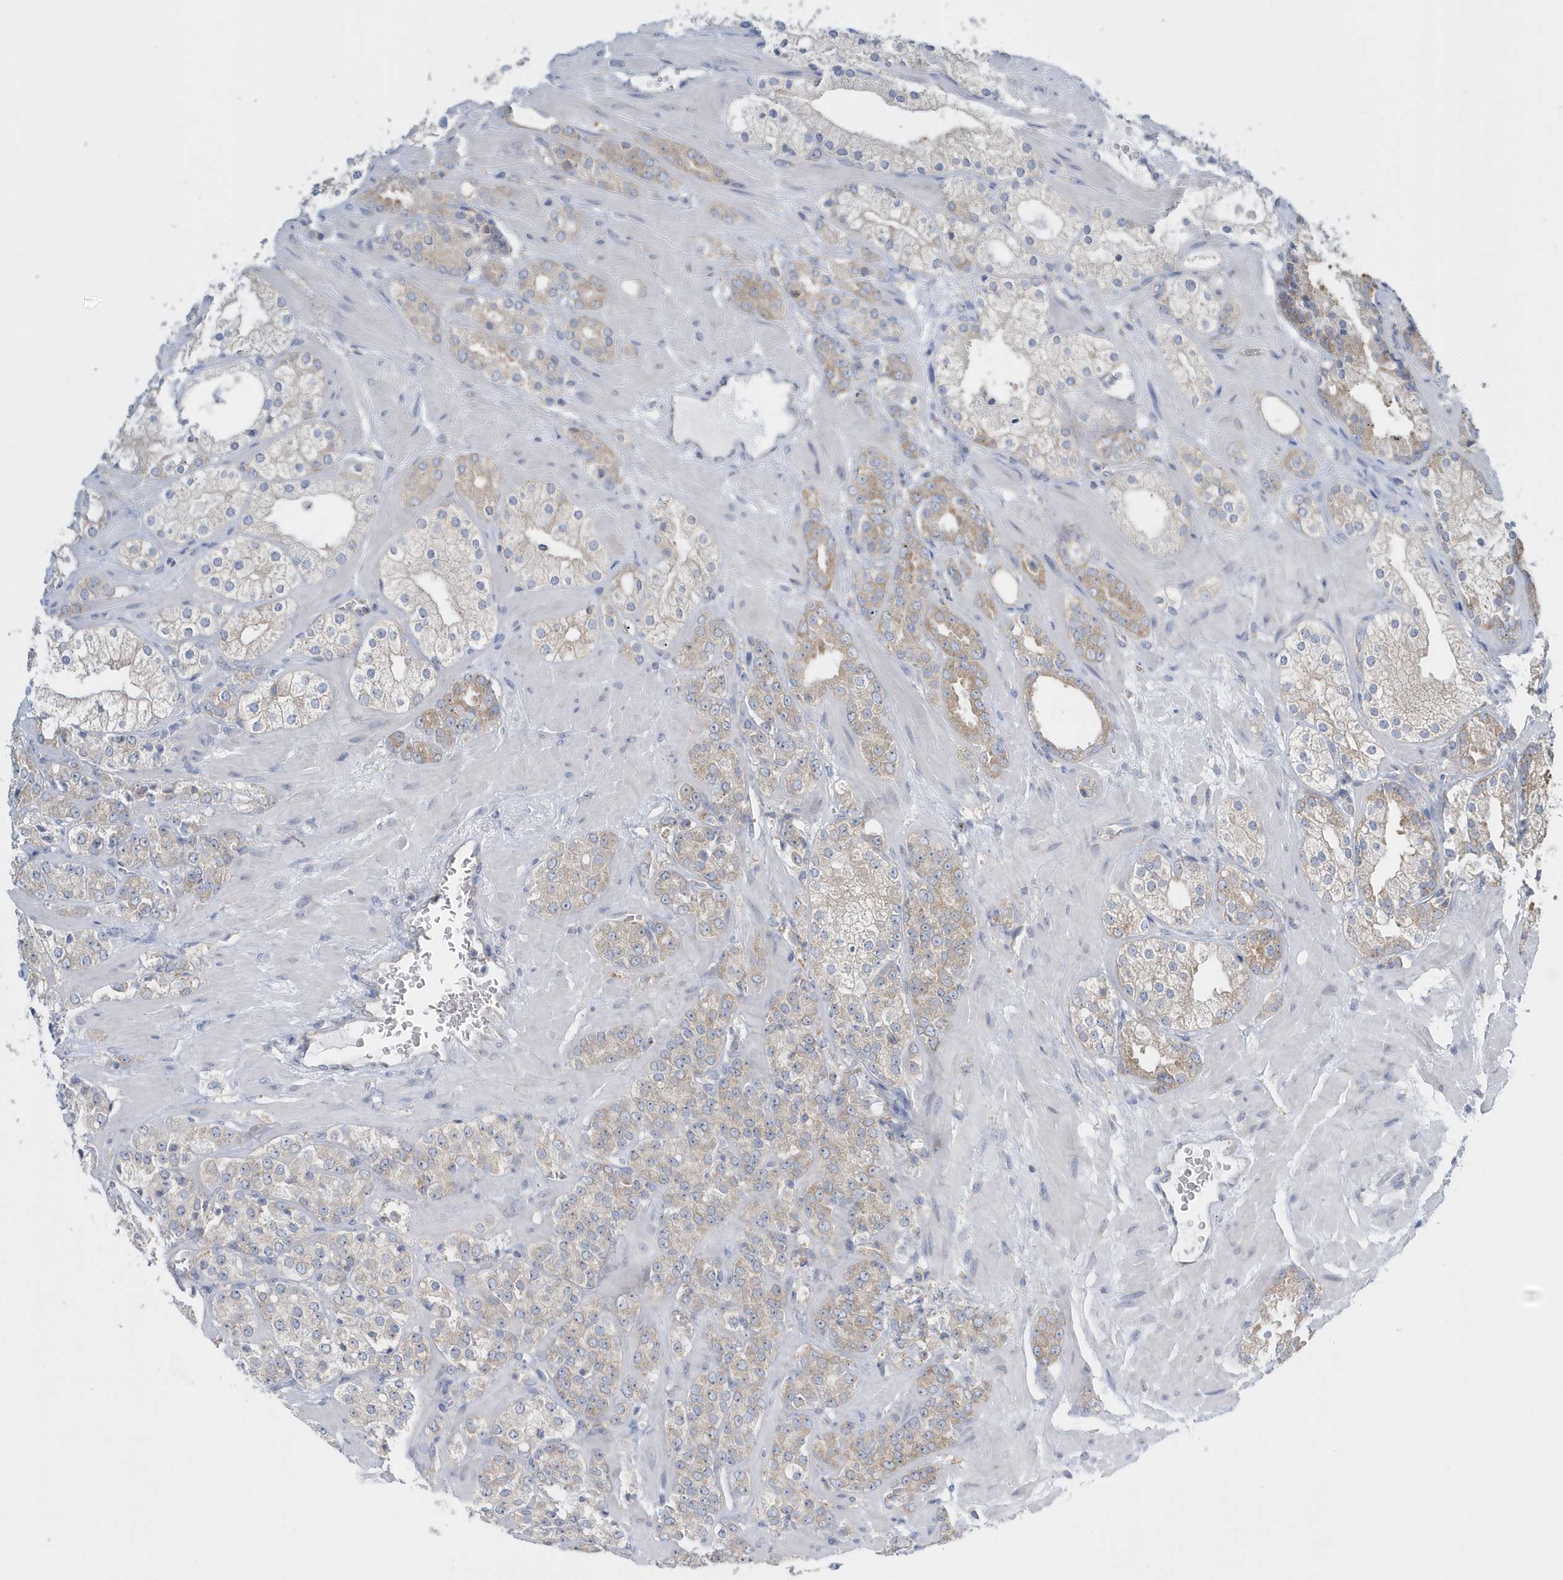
{"staining": {"intensity": "weak", "quantity": "<25%", "location": "cytoplasmic/membranous"}, "tissue": "prostate cancer", "cell_type": "Tumor cells", "image_type": "cancer", "snomed": [{"axis": "morphology", "description": "Adenocarcinoma, High grade"}, {"axis": "topography", "description": "Prostate"}], "caption": "A histopathology image of high-grade adenocarcinoma (prostate) stained for a protein demonstrates no brown staining in tumor cells.", "gene": "EIF3C", "patient": {"sex": "male", "age": 64}}